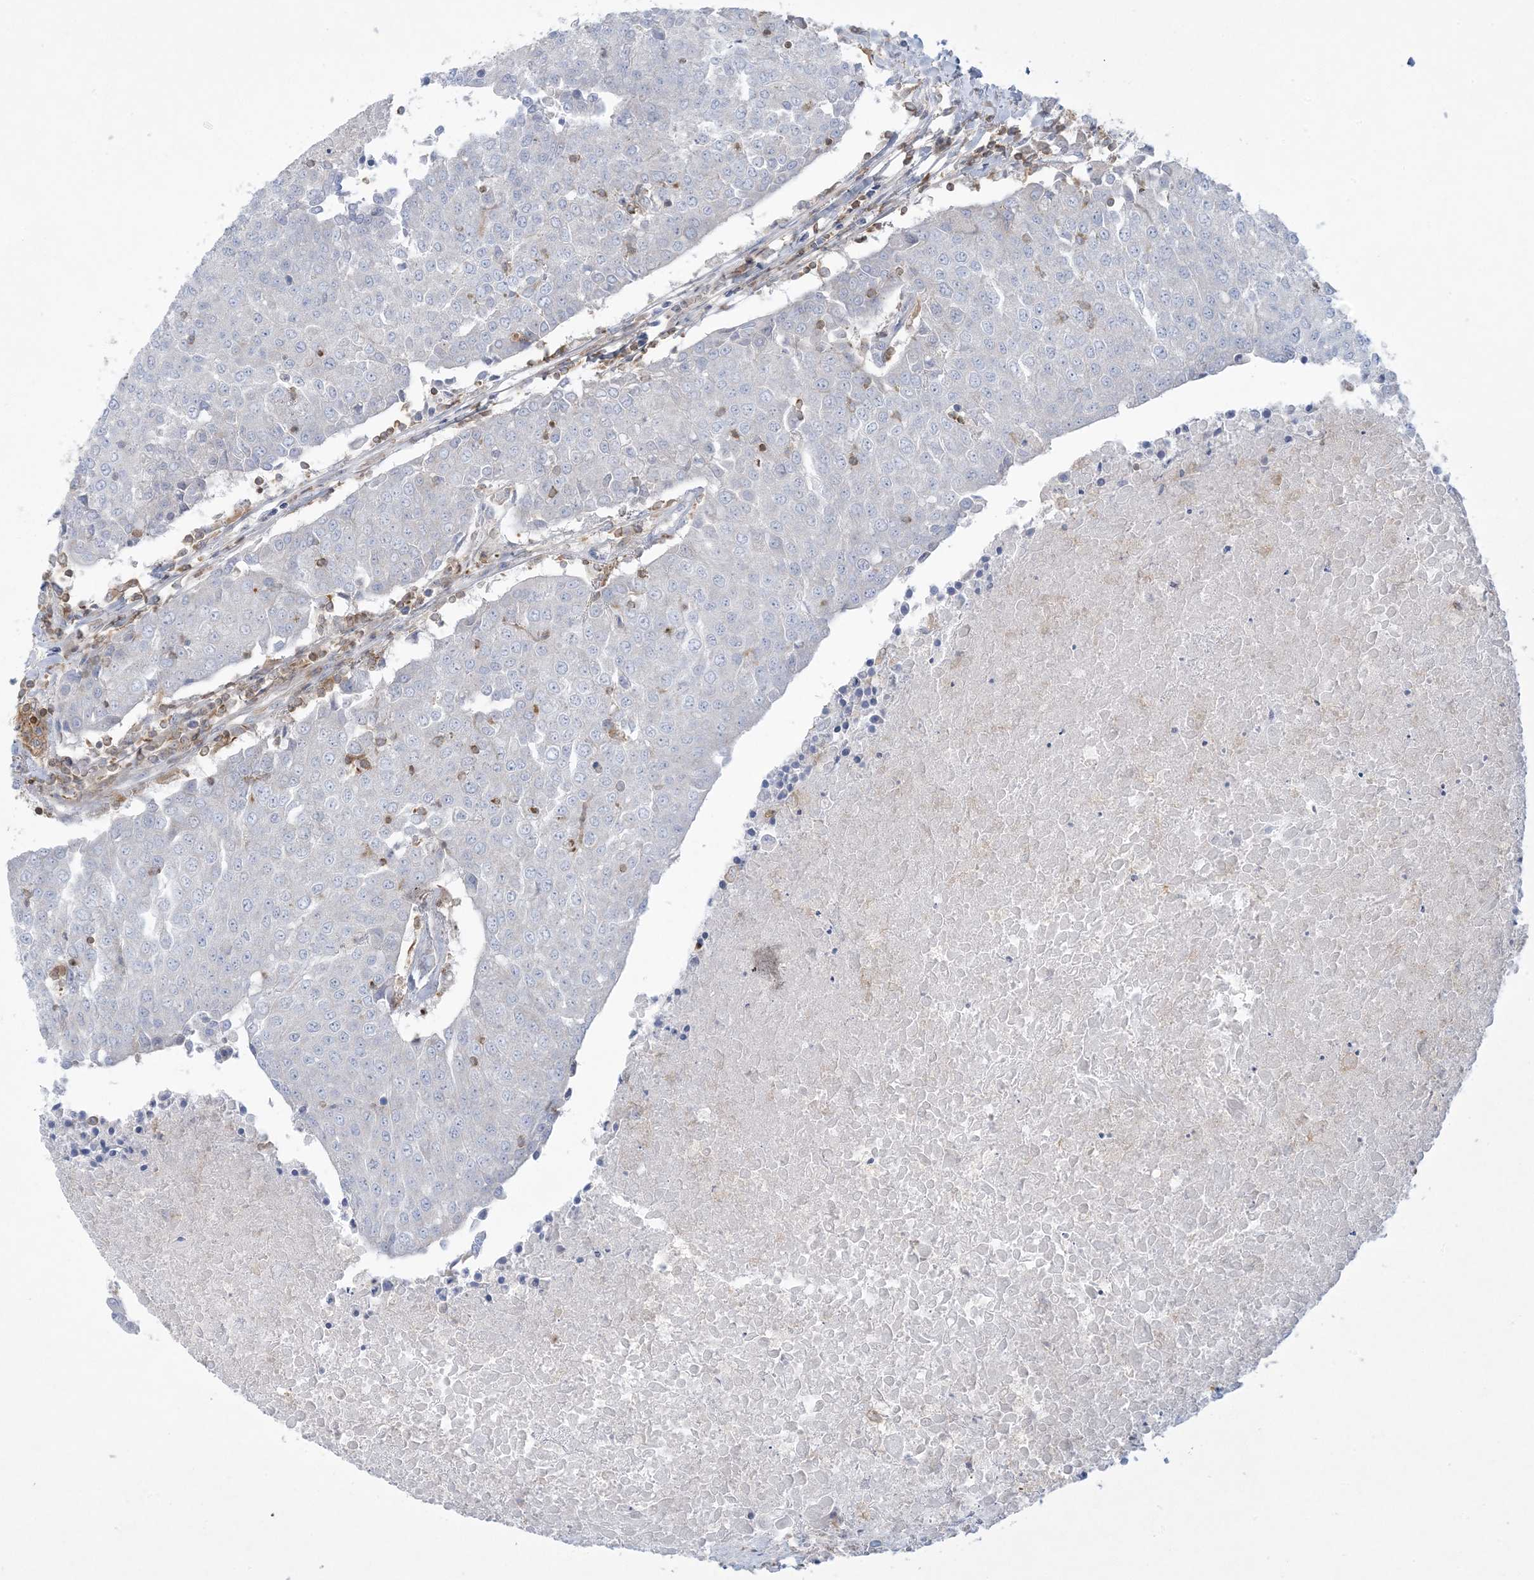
{"staining": {"intensity": "negative", "quantity": "none", "location": "none"}, "tissue": "urothelial cancer", "cell_type": "Tumor cells", "image_type": "cancer", "snomed": [{"axis": "morphology", "description": "Urothelial carcinoma, High grade"}, {"axis": "topography", "description": "Urinary bladder"}], "caption": "A photomicrograph of human urothelial cancer is negative for staining in tumor cells.", "gene": "ARHGAP30", "patient": {"sex": "female", "age": 85}}